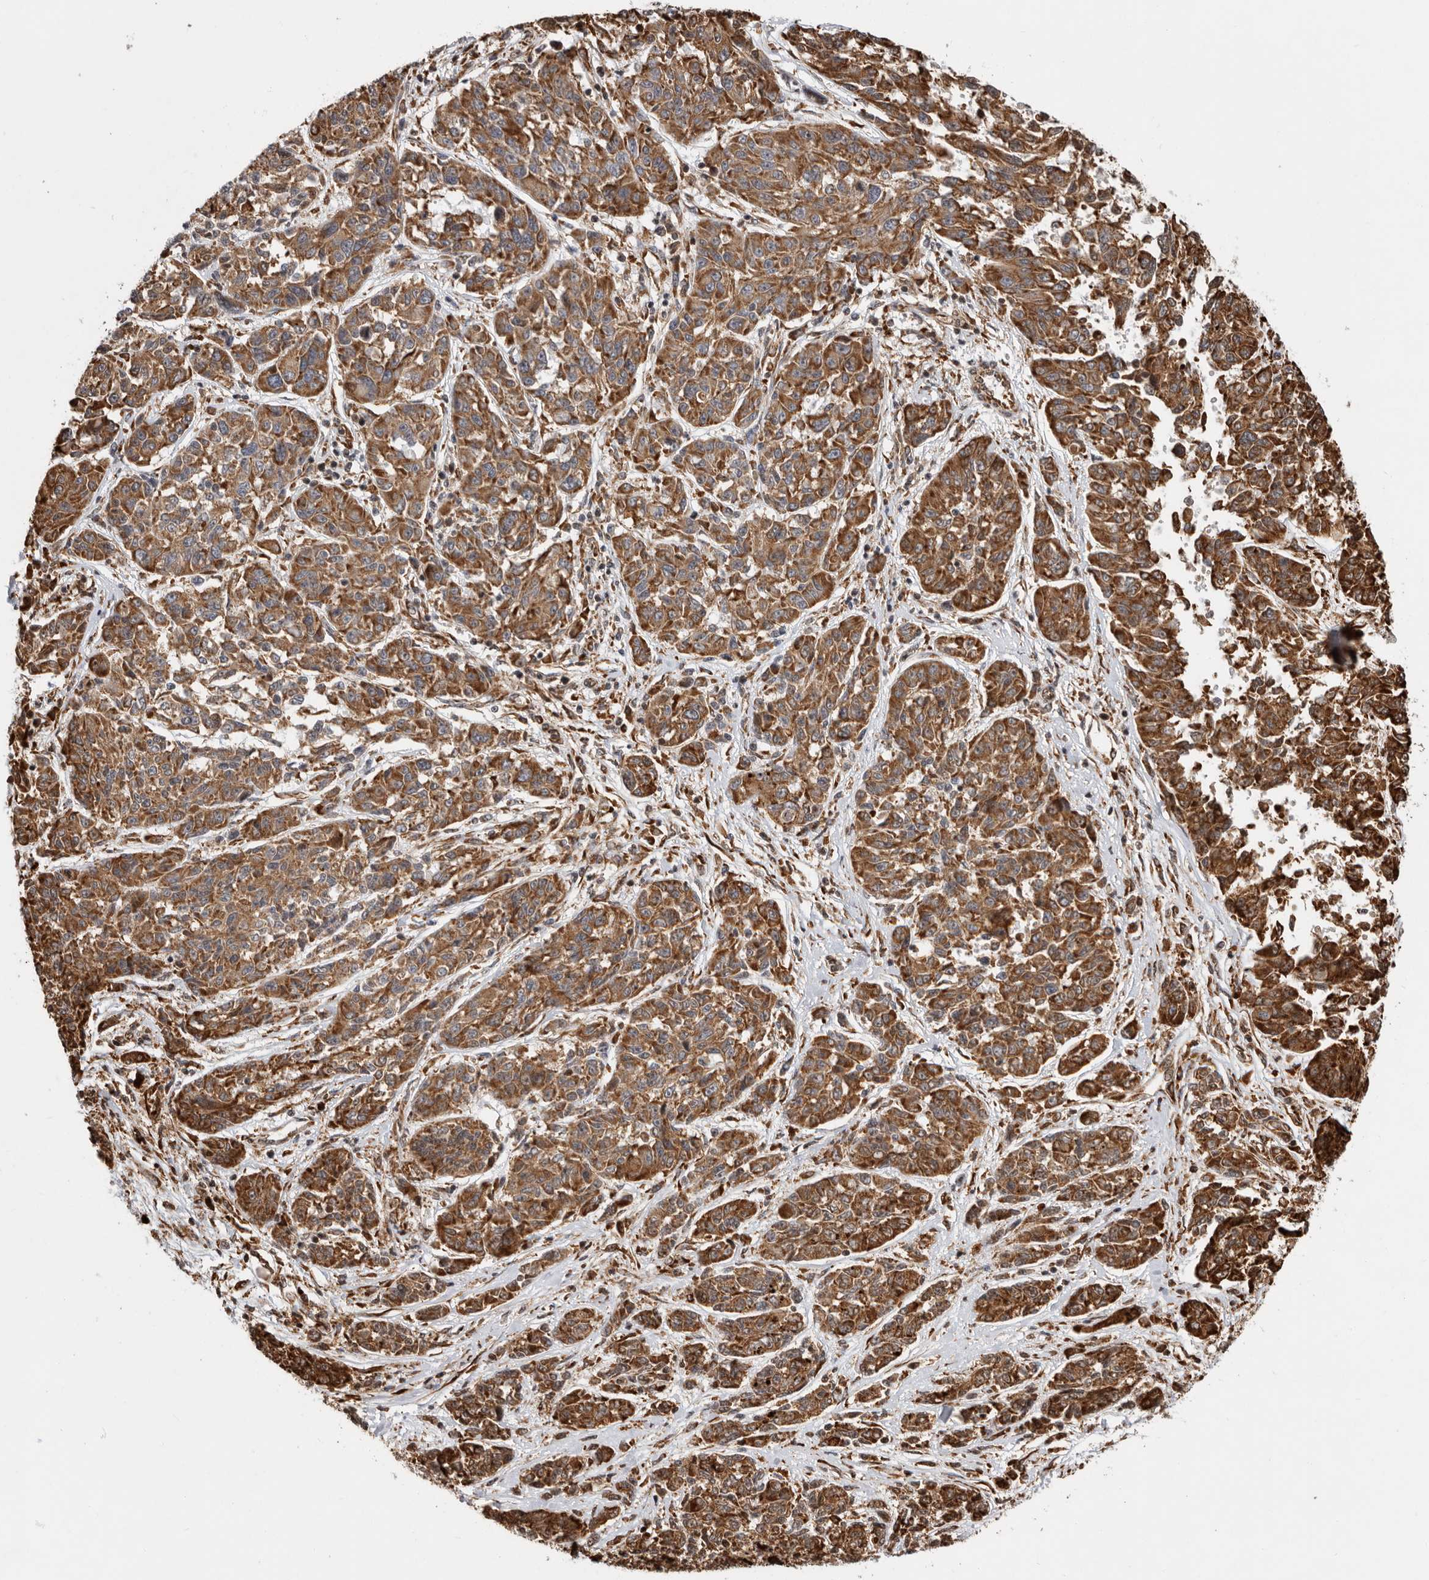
{"staining": {"intensity": "moderate", "quantity": ">75%", "location": "cytoplasmic/membranous"}, "tissue": "melanoma", "cell_type": "Tumor cells", "image_type": "cancer", "snomed": [{"axis": "morphology", "description": "Malignant melanoma, NOS"}, {"axis": "topography", "description": "Skin"}], "caption": "Melanoma stained for a protein shows moderate cytoplasmic/membranous positivity in tumor cells. (brown staining indicates protein expression, while blue staining denotes nuclei).", "gene": "FZD3", "patient": {"sex": "male", "age": 53}}